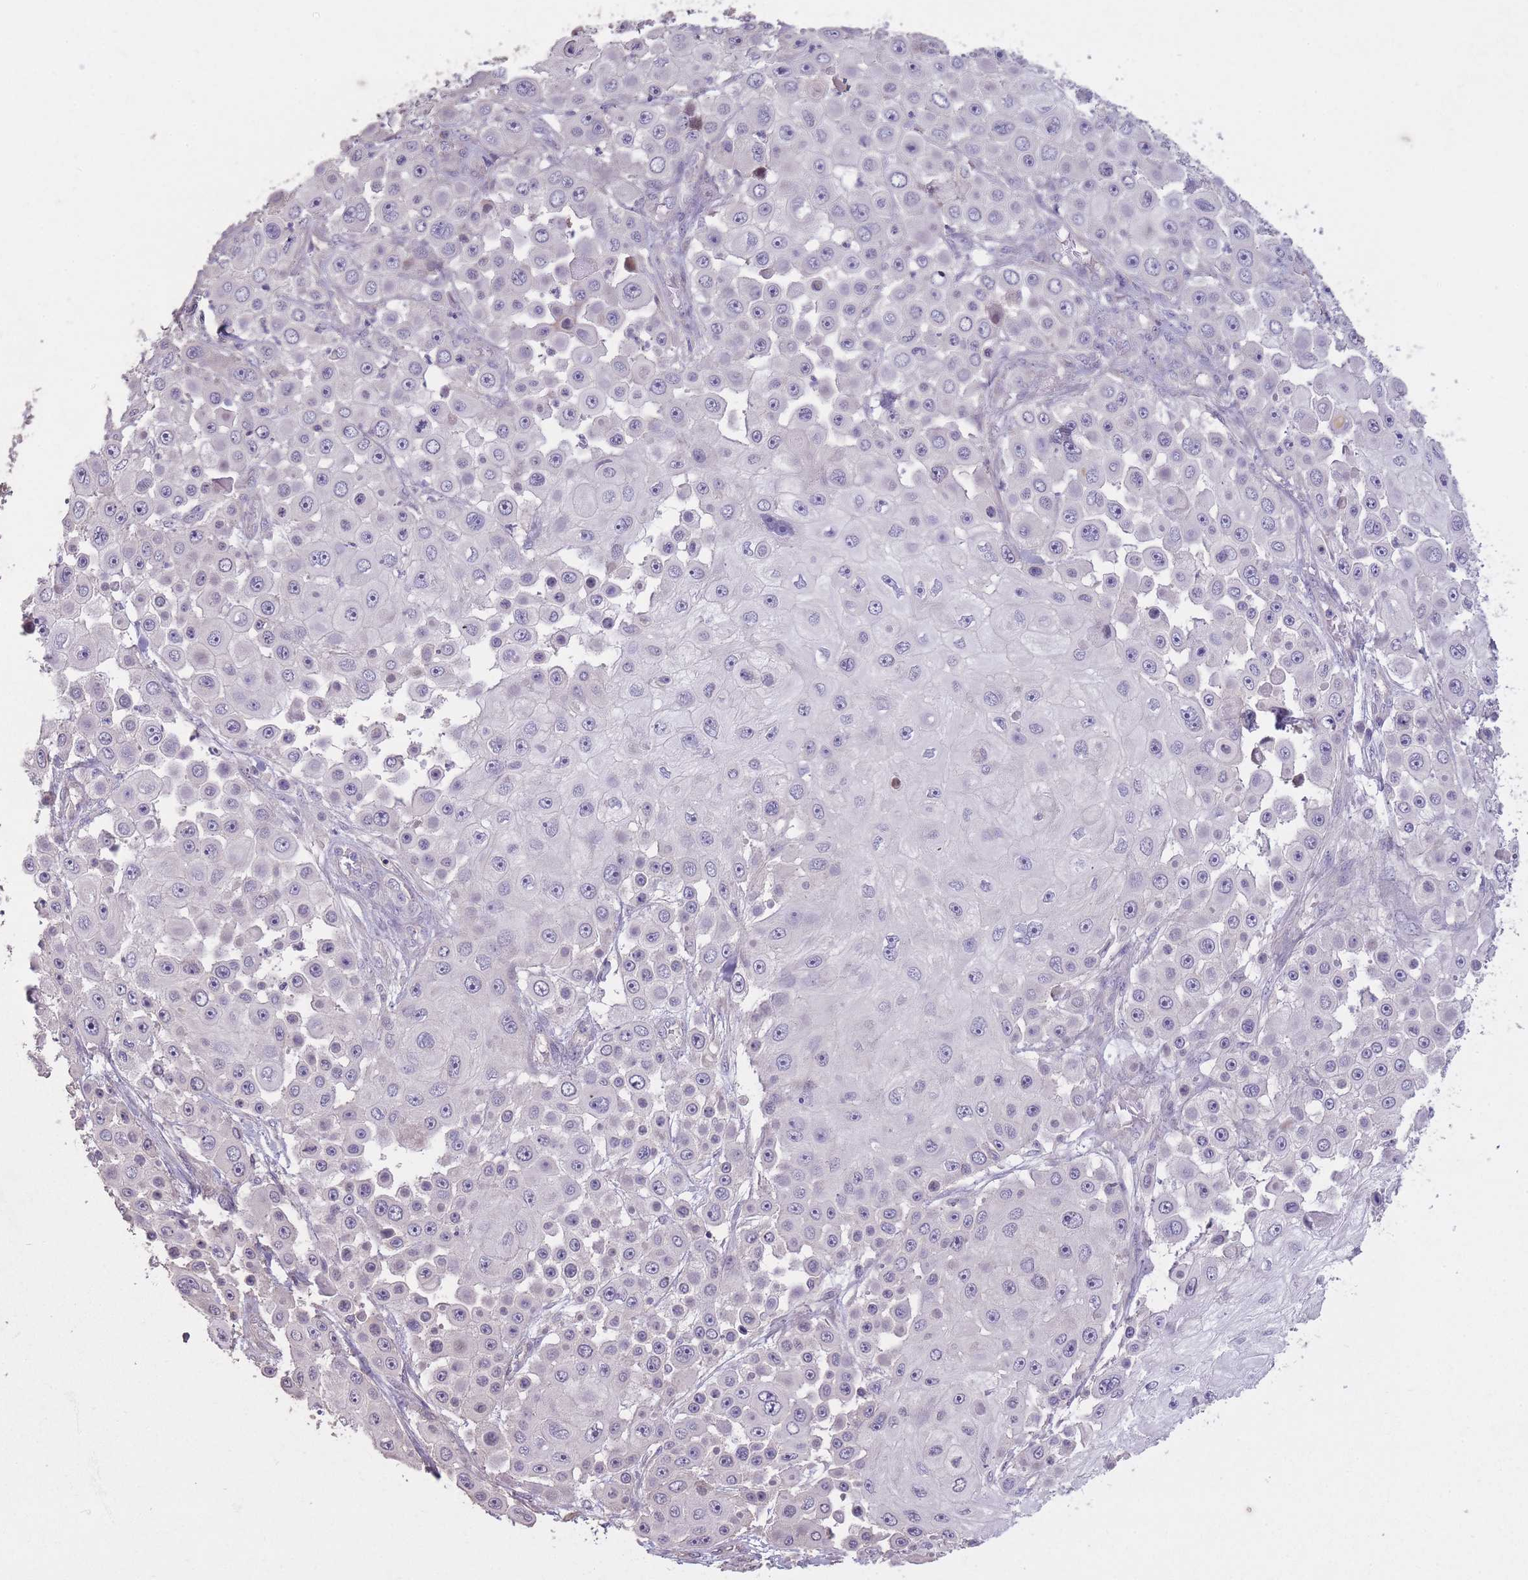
{"staining": {"intensity": "negative", "quantity": "none", "location": "none"}, "tissue": "skin cancer", "cell_type": "Tumor cells", "image_type": "cancer", "snomed": [{"axis": "morphology", "description": "Squamous cell carcinoma, NOS"}, {"axis": "topography", "description": "Skin"}], "caption": "A micrograph of human squamous cell carcinoma (skin) is negative for staining in tumor cells.", "gene": "RSPH10B", "patient": {"sex": "male", "age": 67}}